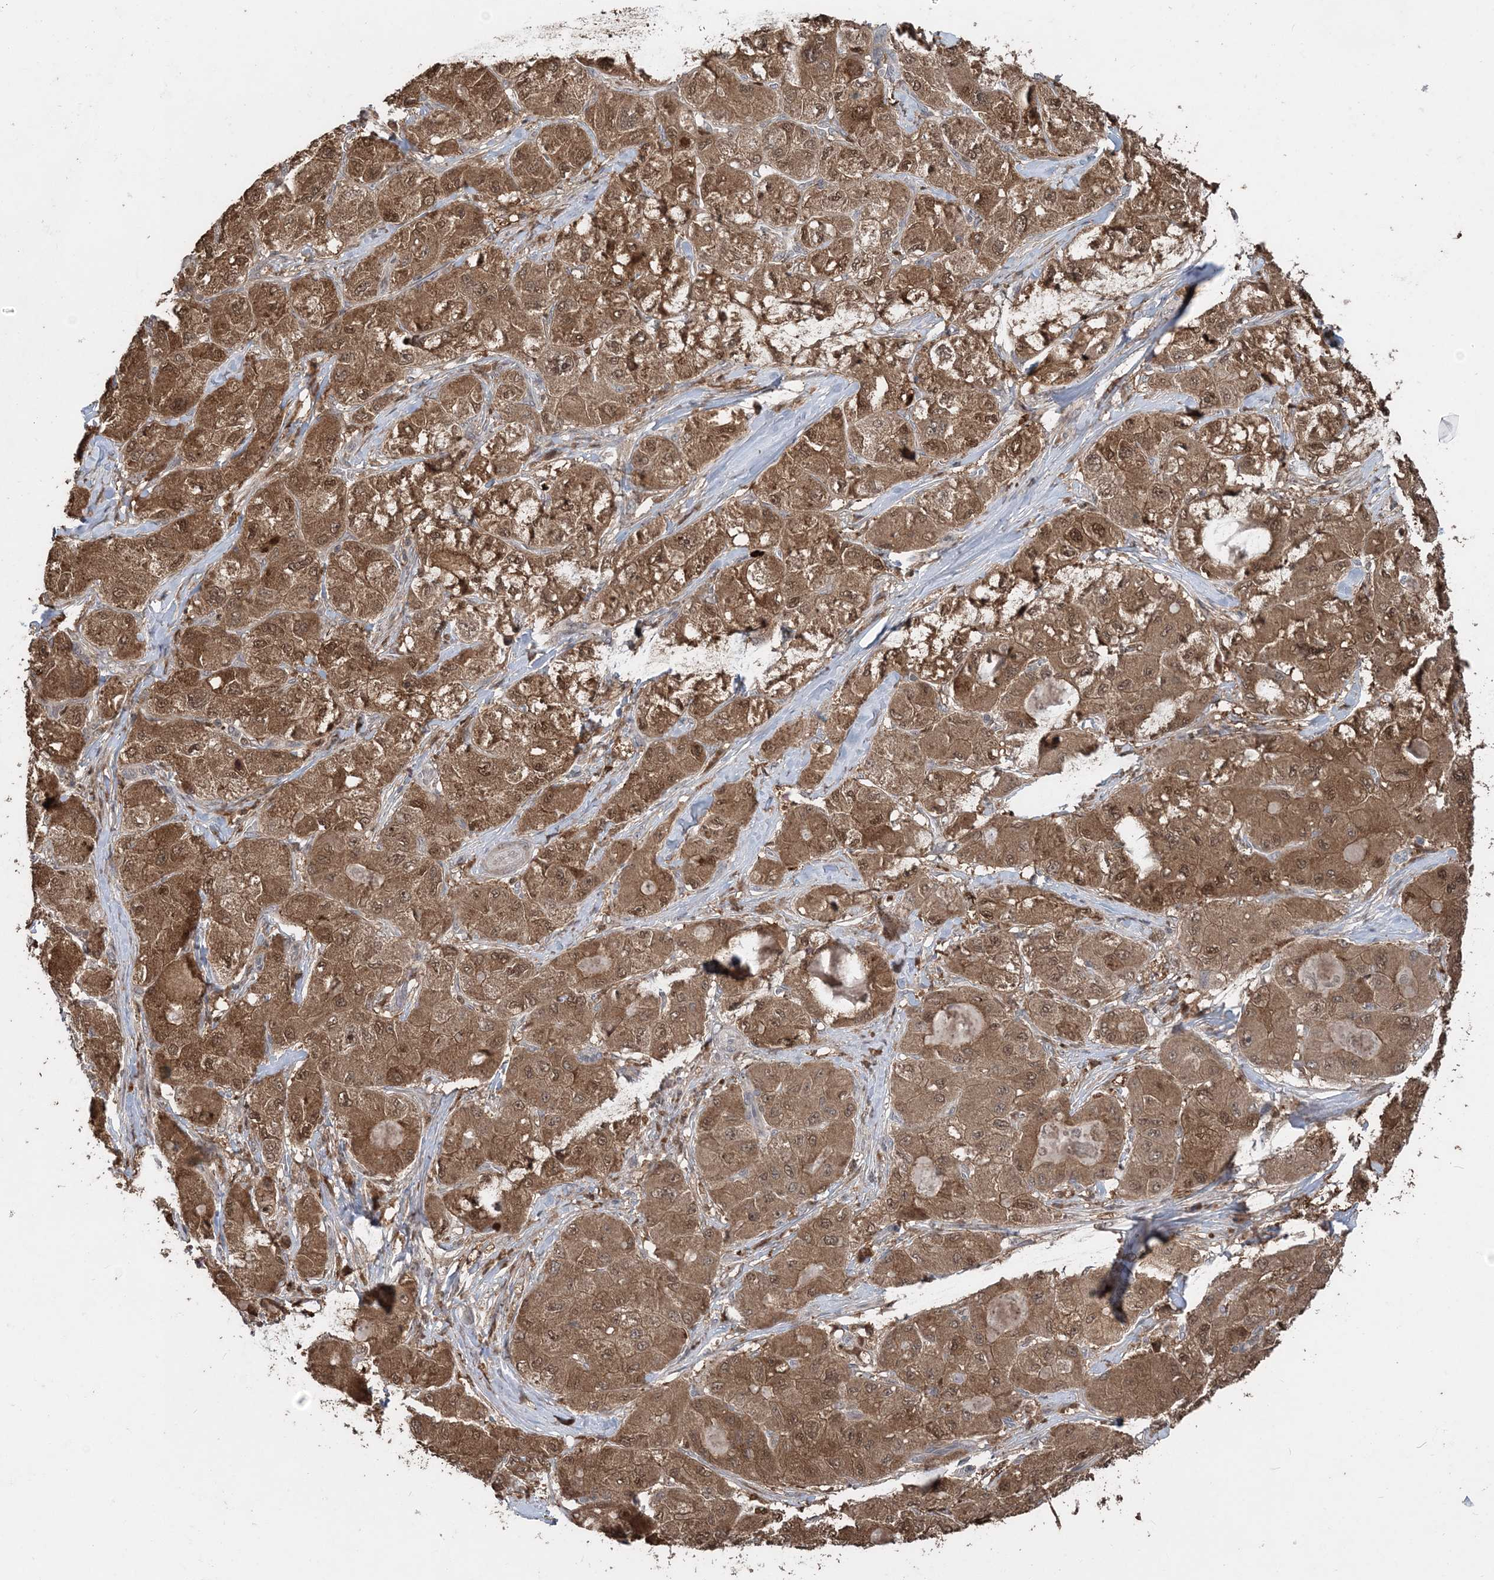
{"staining": {"intensity": "moderate", "quantity": ">75%", "location": "cytoplasmic/membranous,nuclear"}, "tissue": "liver cancer", "cell_type": "Tumor cells", "image_type": "cancer", "snomed": [{"axis": "morphology", "description": "Carcinoma, Hepatocellular, NOS"}, {"axis": "topography", "description": "Liver"}], "caption": "Immunohistochemical staining of liver cancer (hepatocellular carcinoma) demonstrates medium levels of moderate cytoplasmic/membranous and nuclear positivity in about >75% of tumor cells. (DAB (3,3'-diaminobenzidine) = brown stain, brightfield microscopy at high magnification).", "gene": "SLU7", "patient": {"sex": "male", "age": 80}}